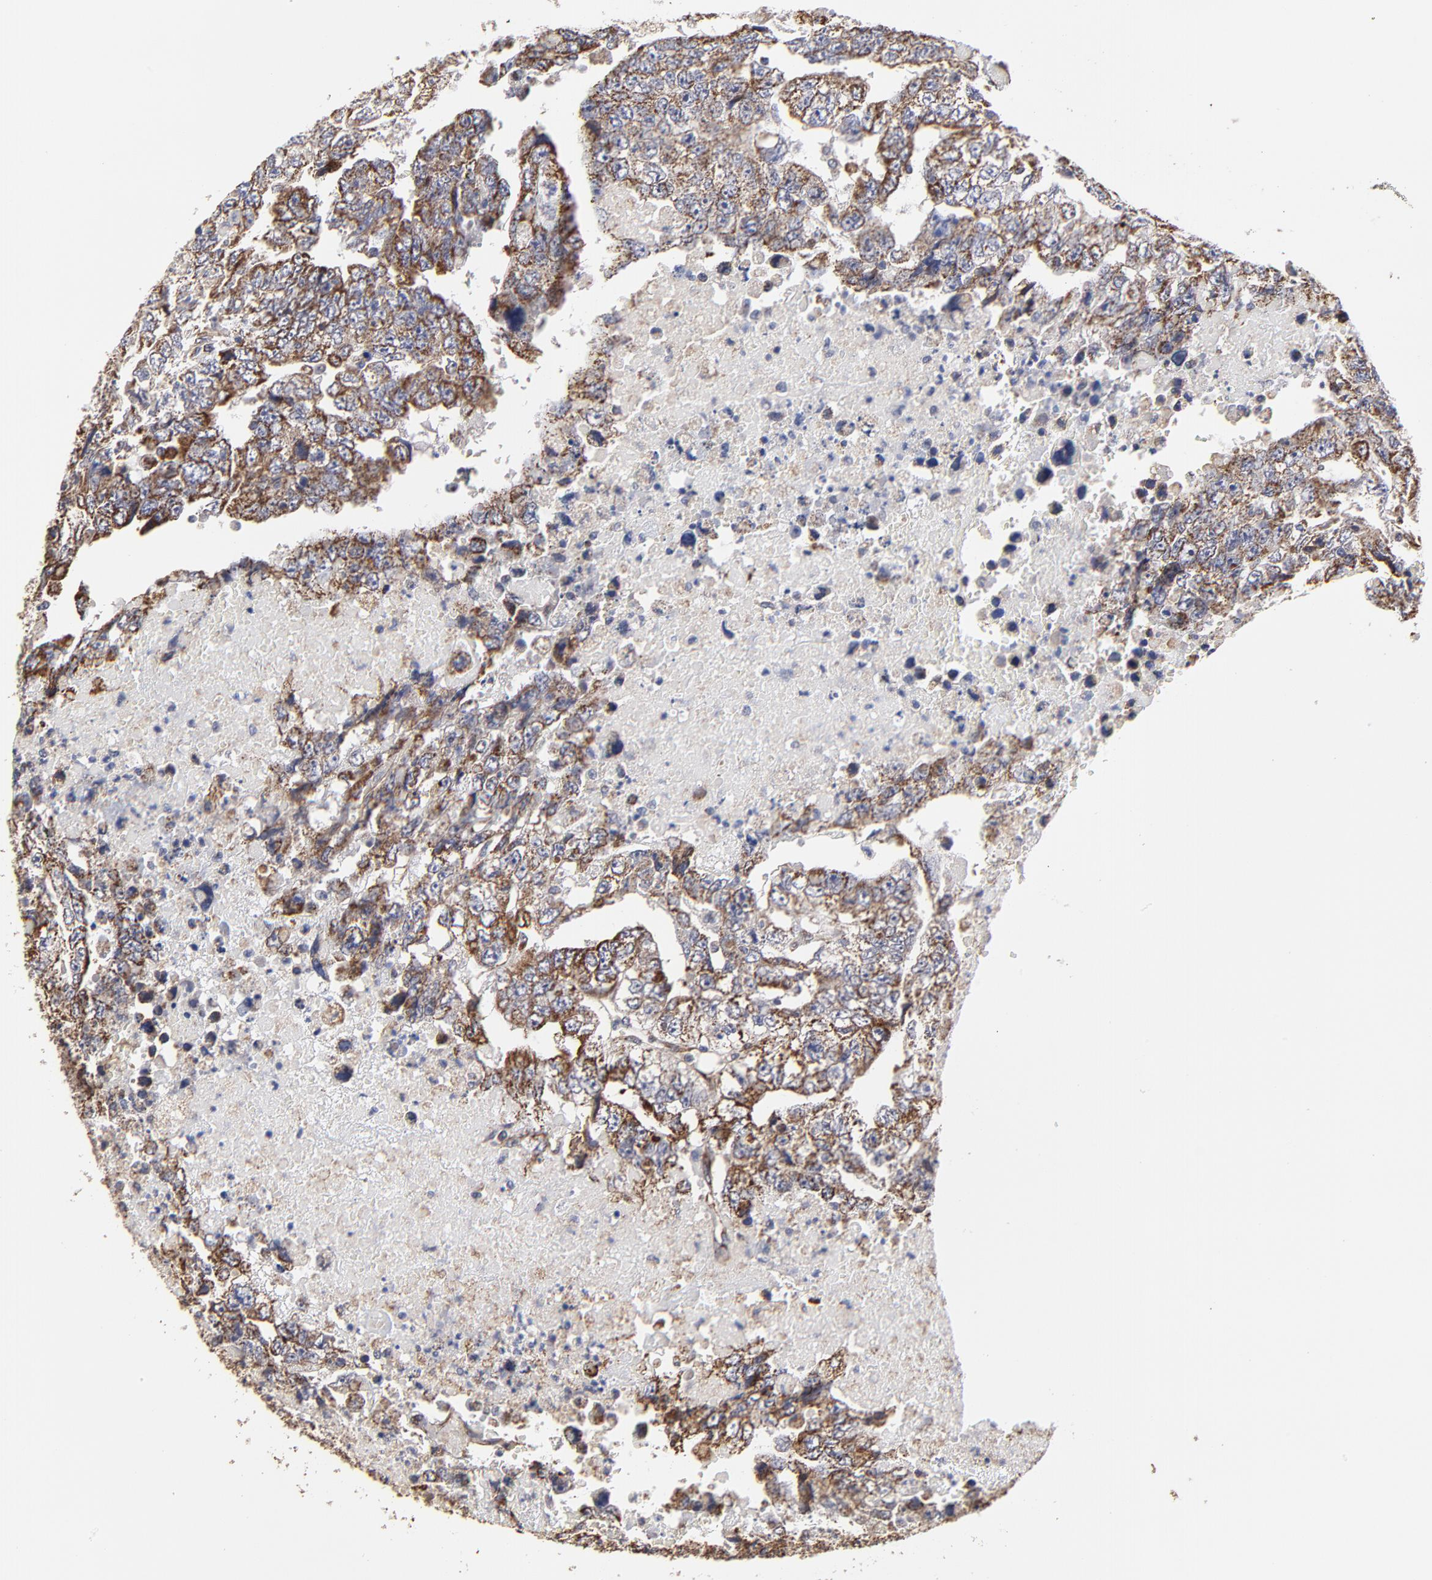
{"staining": {"intensity": "moderate", "quantity": ">75%", "location": "cytoplasmic/membranous"}, "tissue": "testis cancer", "cell_type": "Tumor cells", "image_type": "cancer", "snomed": [{"axis": "morphology", "description": "Carcinoma, Embryonal, NOS"}, {"axis": "topography", "description": "Testis"}], "caption": "IHC histopathology image of neoplastic tissue: human embryonal carcinoma (testis) stained using immunohistochemistry (IHC) displays medium levels of moderate protein expression localized specifically in the cytoplasmic/membranous of tumor cells, appearing as a cytoplasmic/membranous brown color.", "gene": "ZNF550", "patient": {"sex": "male", "age": 36}}